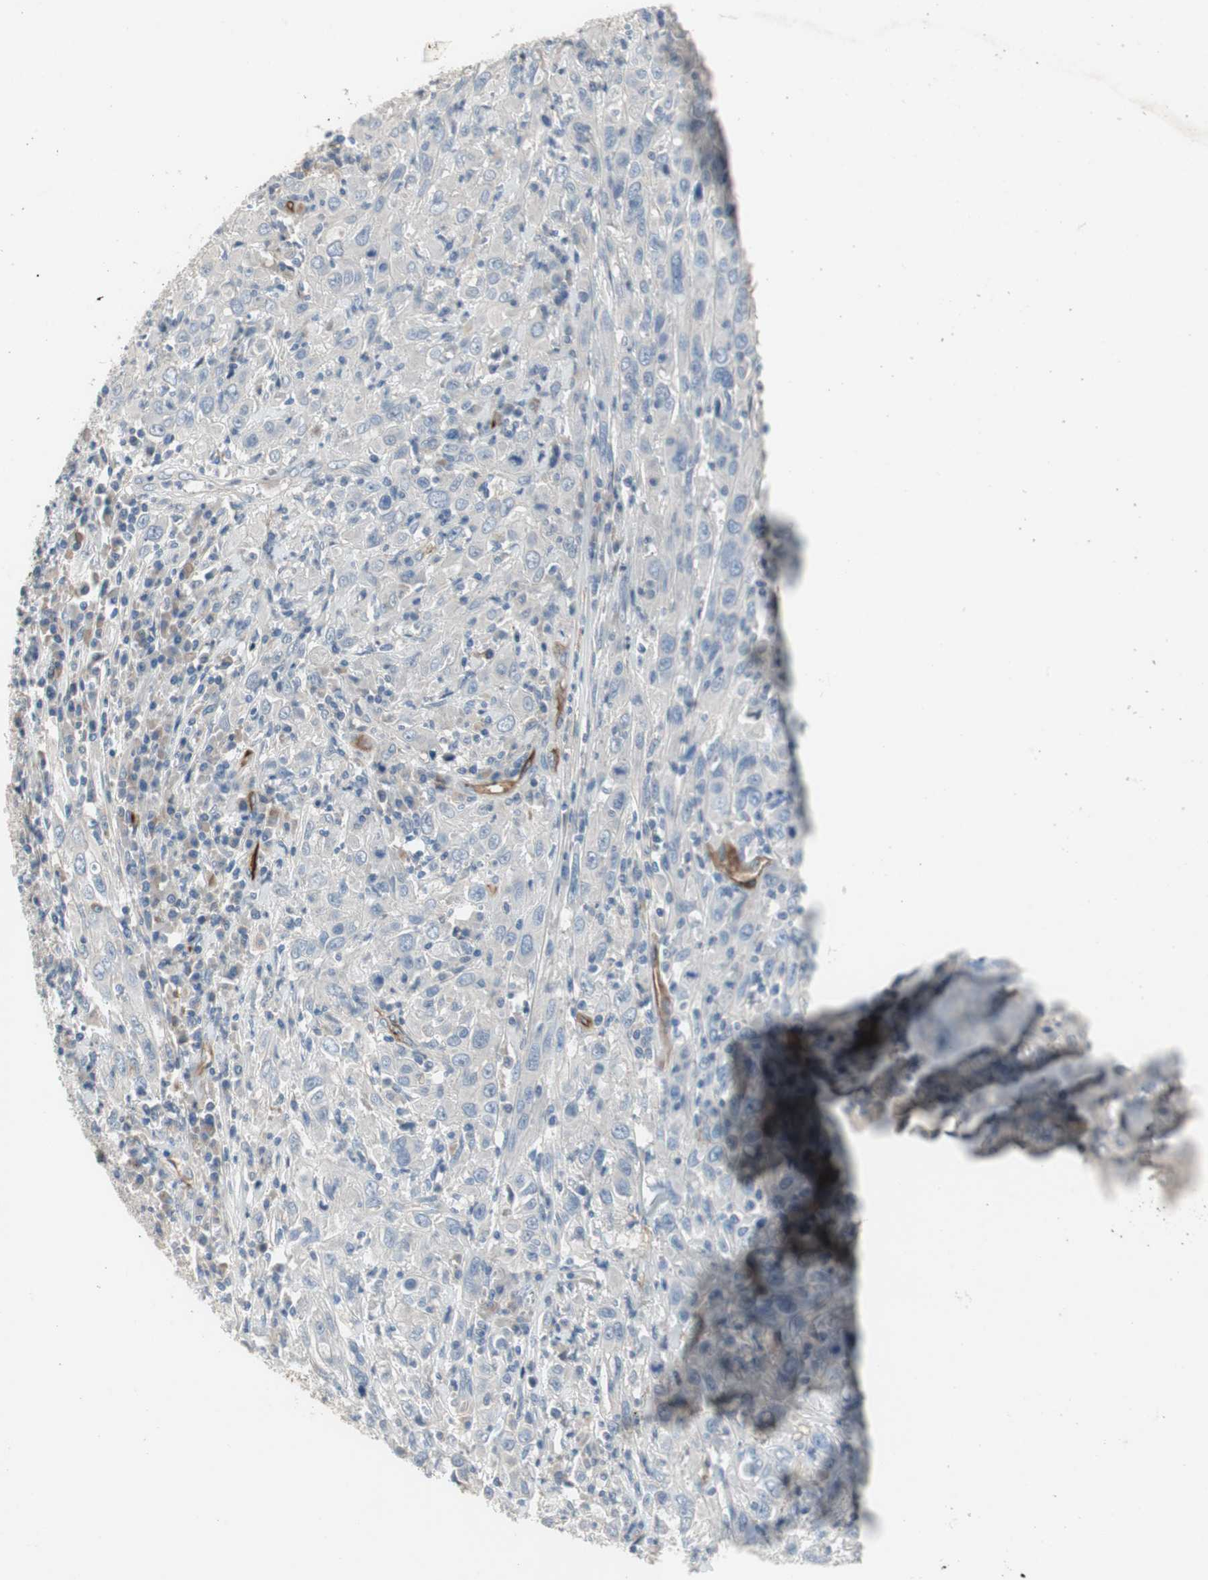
{"staining": {"intensity": "negative", "quantity": "none", "location": "none"}, "tissue": "cervical cancer", "cell_type": "Tumor cells", "image_type": "cancer", "snomed": [{"axis": "morphology", "description": "Squamous cell carcinoma, NOS"}, {"axis": "topography", "description": "Cervix"}], "caption": "The histopathology image demonstrates no significant expression in tumor cells of cervical cancer.", "gene": "ALPL", "patient": {"sex": "female", "age": 46}}